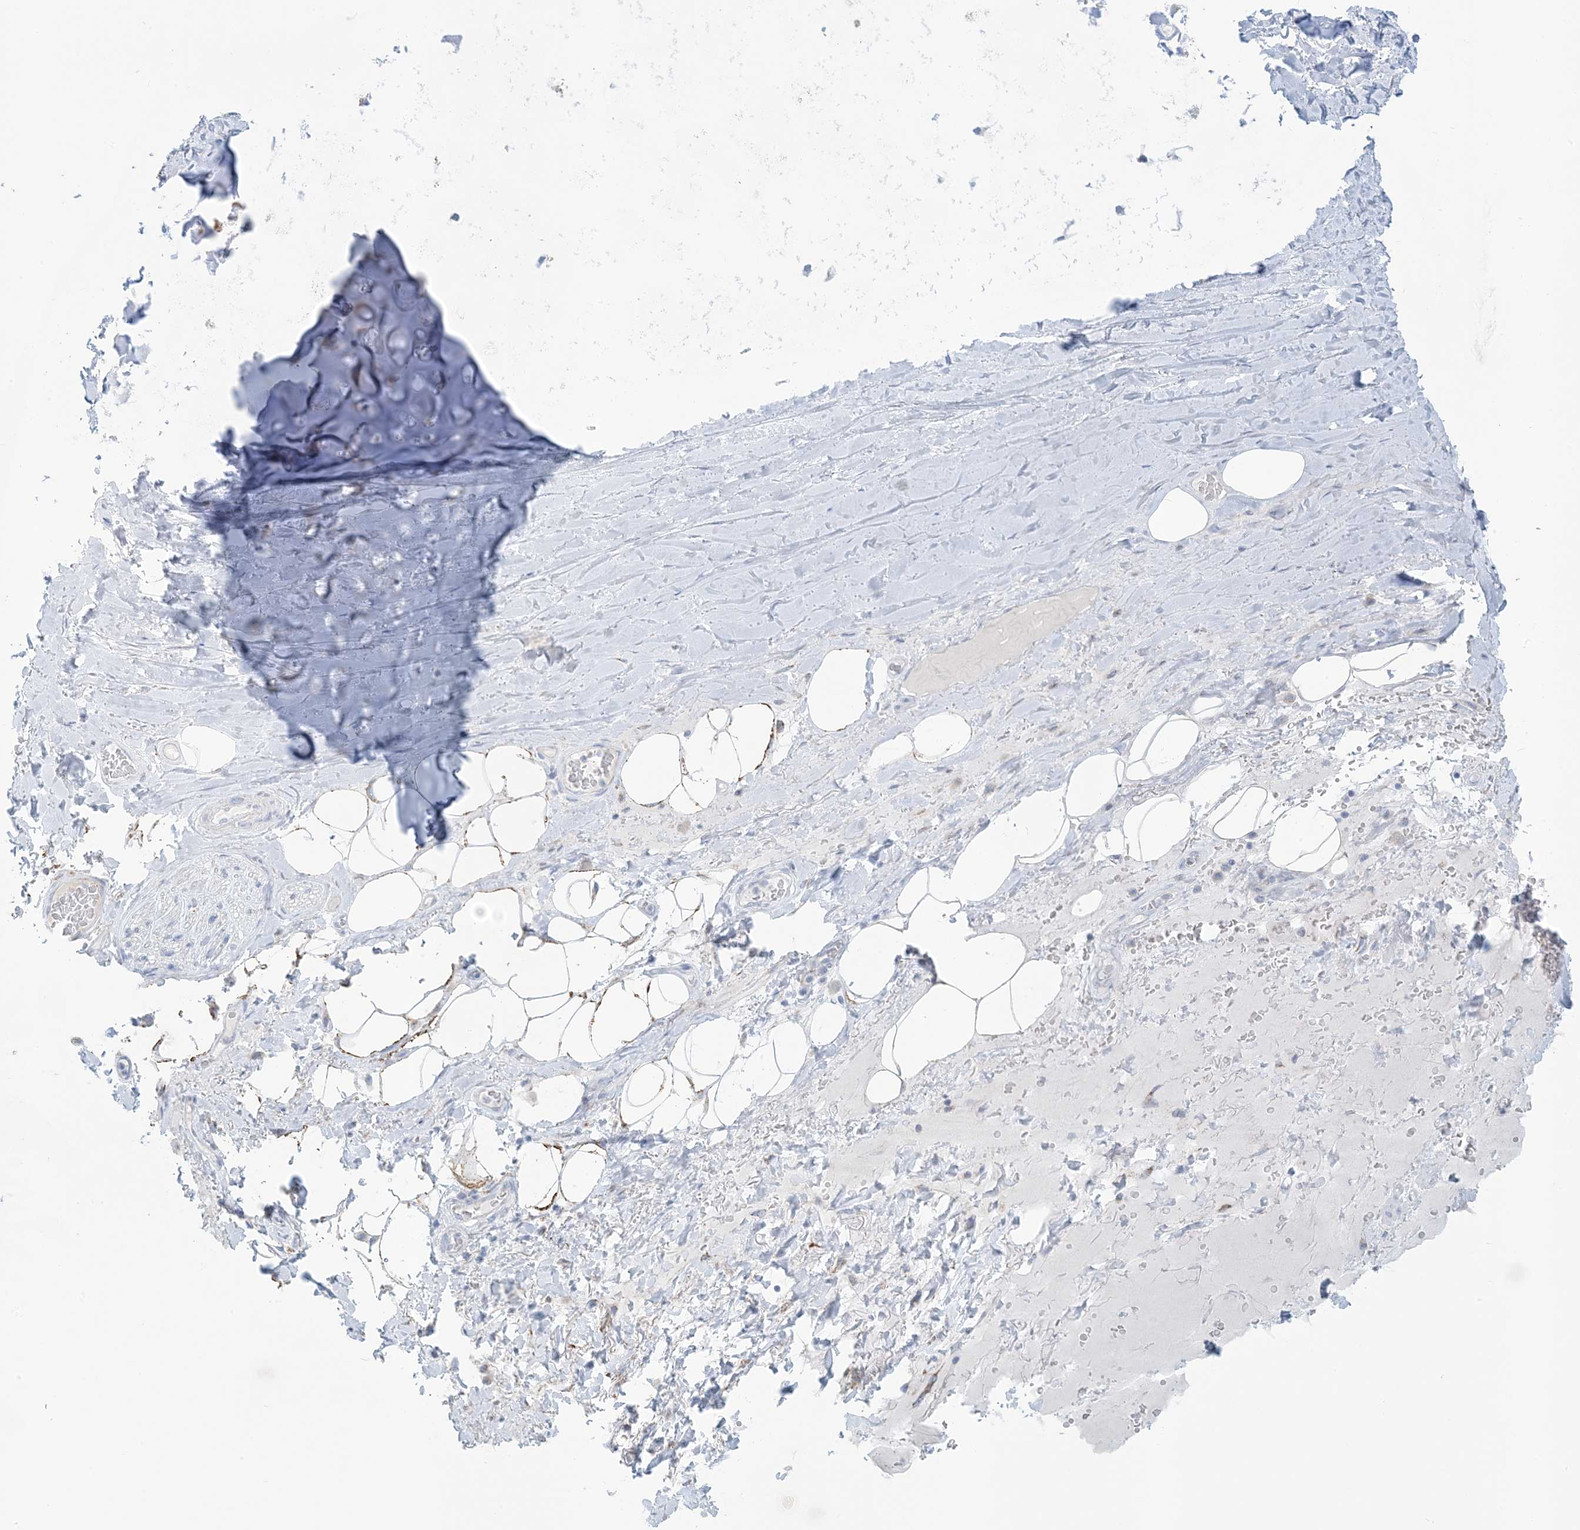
{"staining": {"intensity": "moderate", "quantity": "<25%", "location": "cytoplasmic/membranous"}, "tissue": "adipose tissue", "cell_type": "Adipocytes", "image_type": "normal", "snomed": [{"axis": "morphology", "description": "Normal tissue, NOS"}, {"axis": "topography", "description": "Cartilage tissue"}], "caption": "Moderate cytoplasmic/membranous protein staining is identified in approximately <25% of adipocytes in adipose tissue.", "gene": "ZDHHC4", "patient": {"sex": "female", "age": 63}}